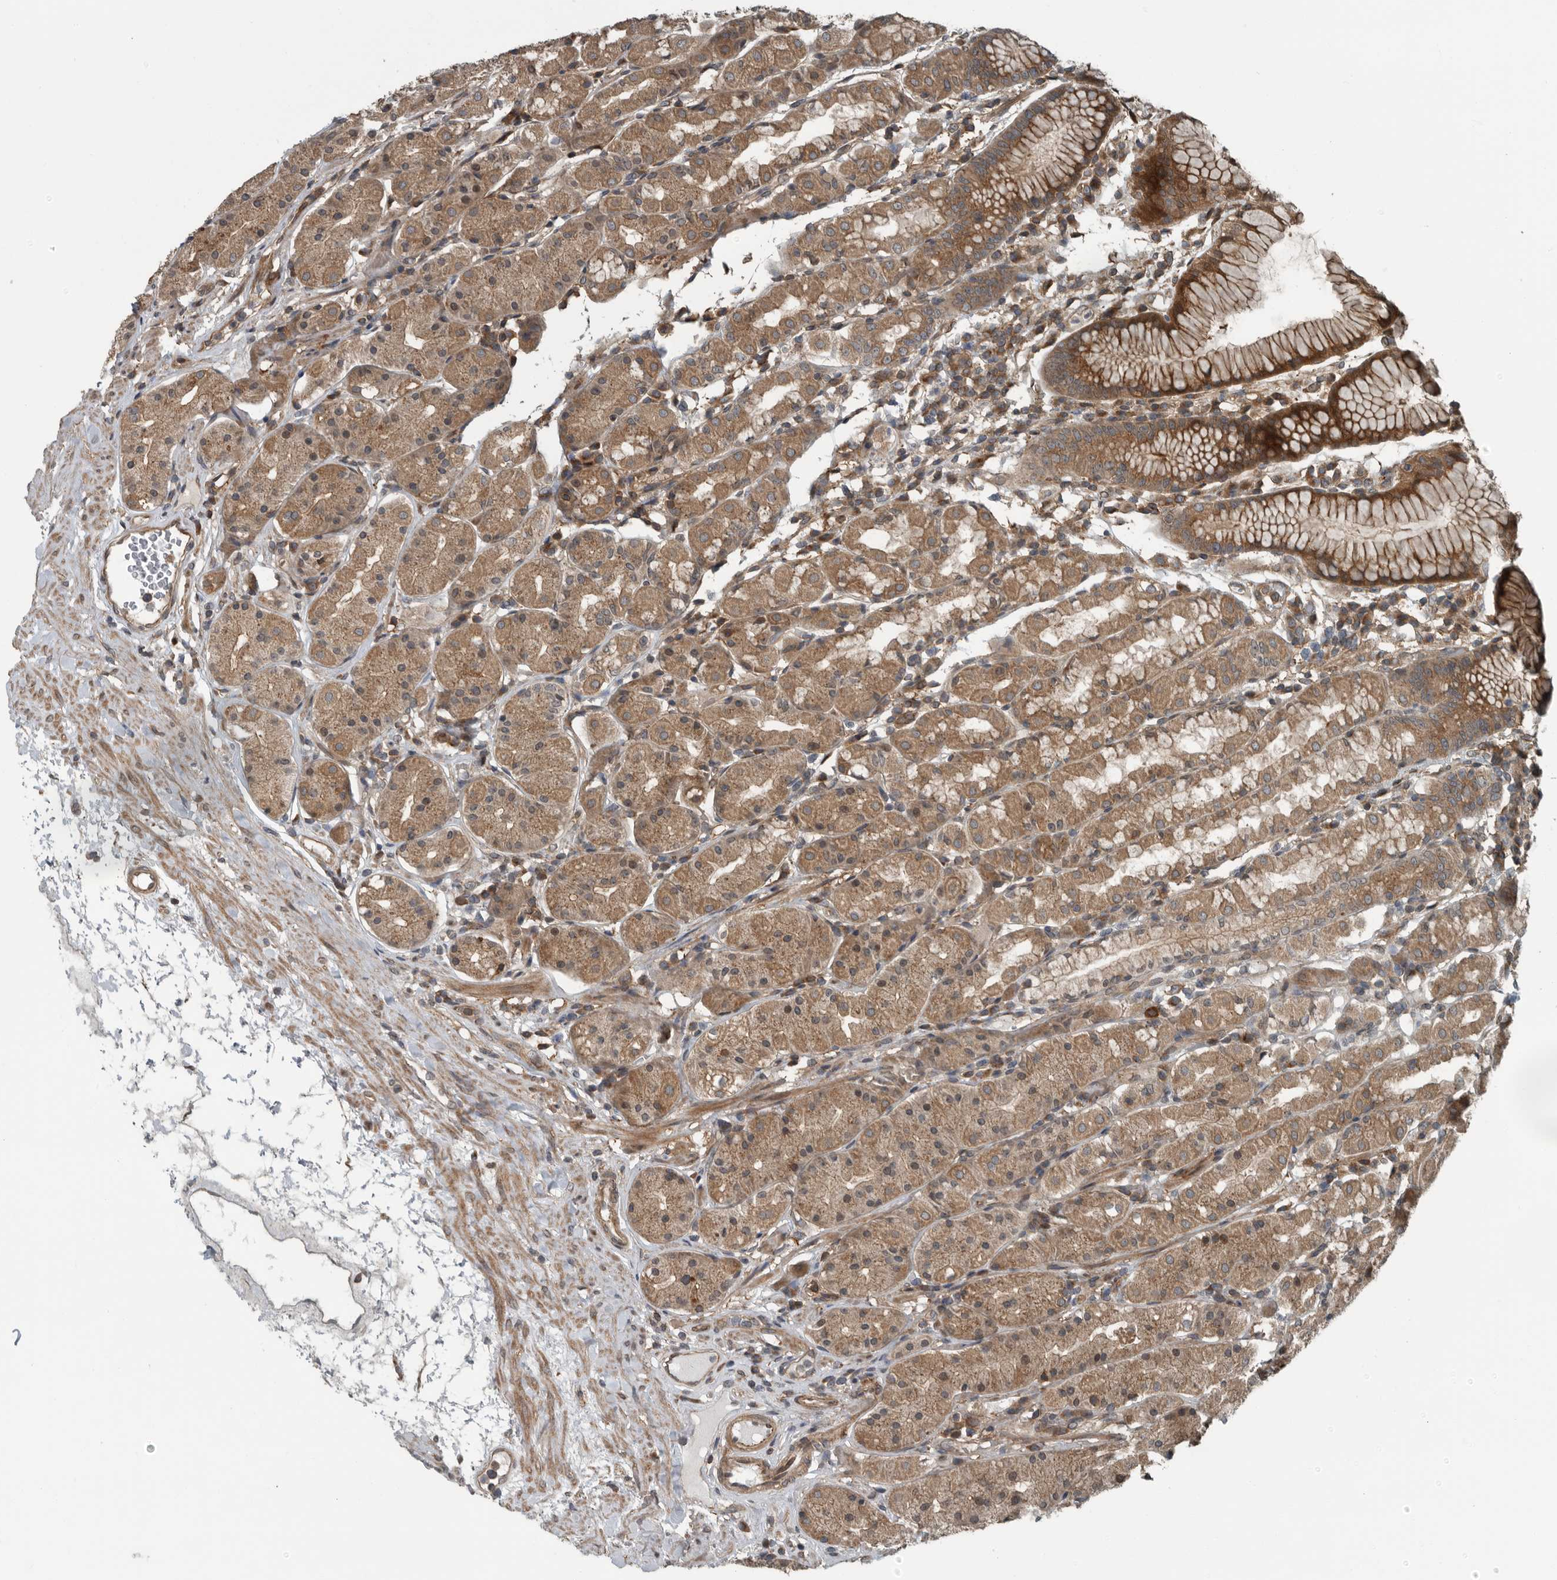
{"staining": {"intensity": "moderate", "quantity": ">75%", "location": "cytoplasmic/membranous"}, "tissue": "stomach", "cell_type": "Glandular cells", "image_type": "normal", "snomed": [{"axis": "morphology", "description": "Normal tissue, NOS"}, {"axis": "topography", "description": "Stomach, lower"}], "caption": "Normal stomach was stained to show a protein in brown. There is medium levels of moderate cytoplasmic/membranous staining in approximately >75% of glandular cells.", "gene": "AMFR", "patient": {"sex": "female", "age": 56}}